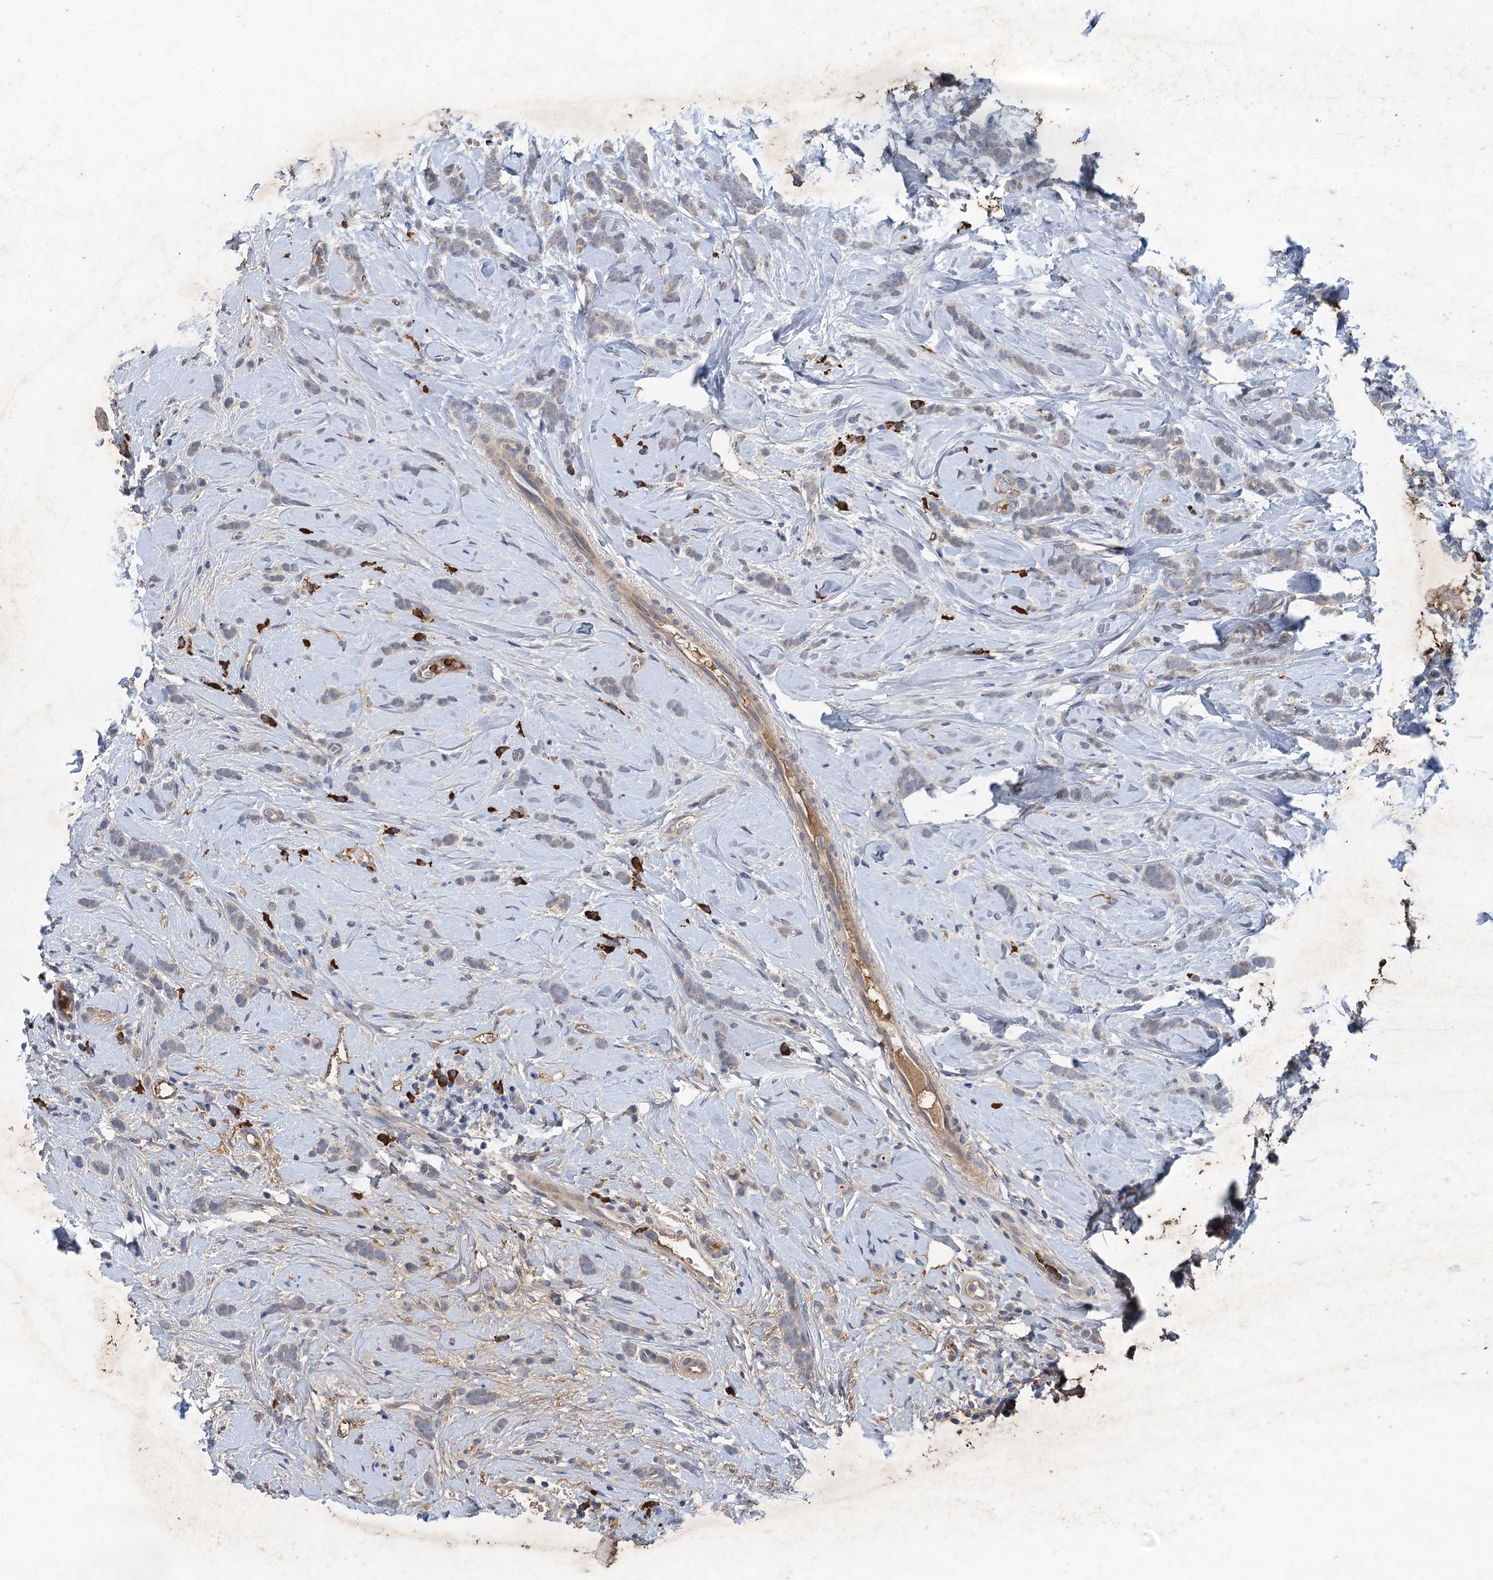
{"staining": {"intensity": "weak", "quantity": "<25%", "location": "cytoplasmic/membranous"}, "tissue": "breast cancer", "cell_type": "Tumor cells", "image_type": "cancer", "snomed": [{"axis": "morphology", "description": "Lobular carcinoma"}, {"axis": "topography", "description": "Breast"}], "caption": "Tumor cells show no significant protein staining in breast lobular carcinoma. (Brightfield microscopy of DAB (3,3'-diaminobenzidine) IHC at high magnification).", "gene": "TPCN1", "patient": {"sex": "female", "age": 58}}